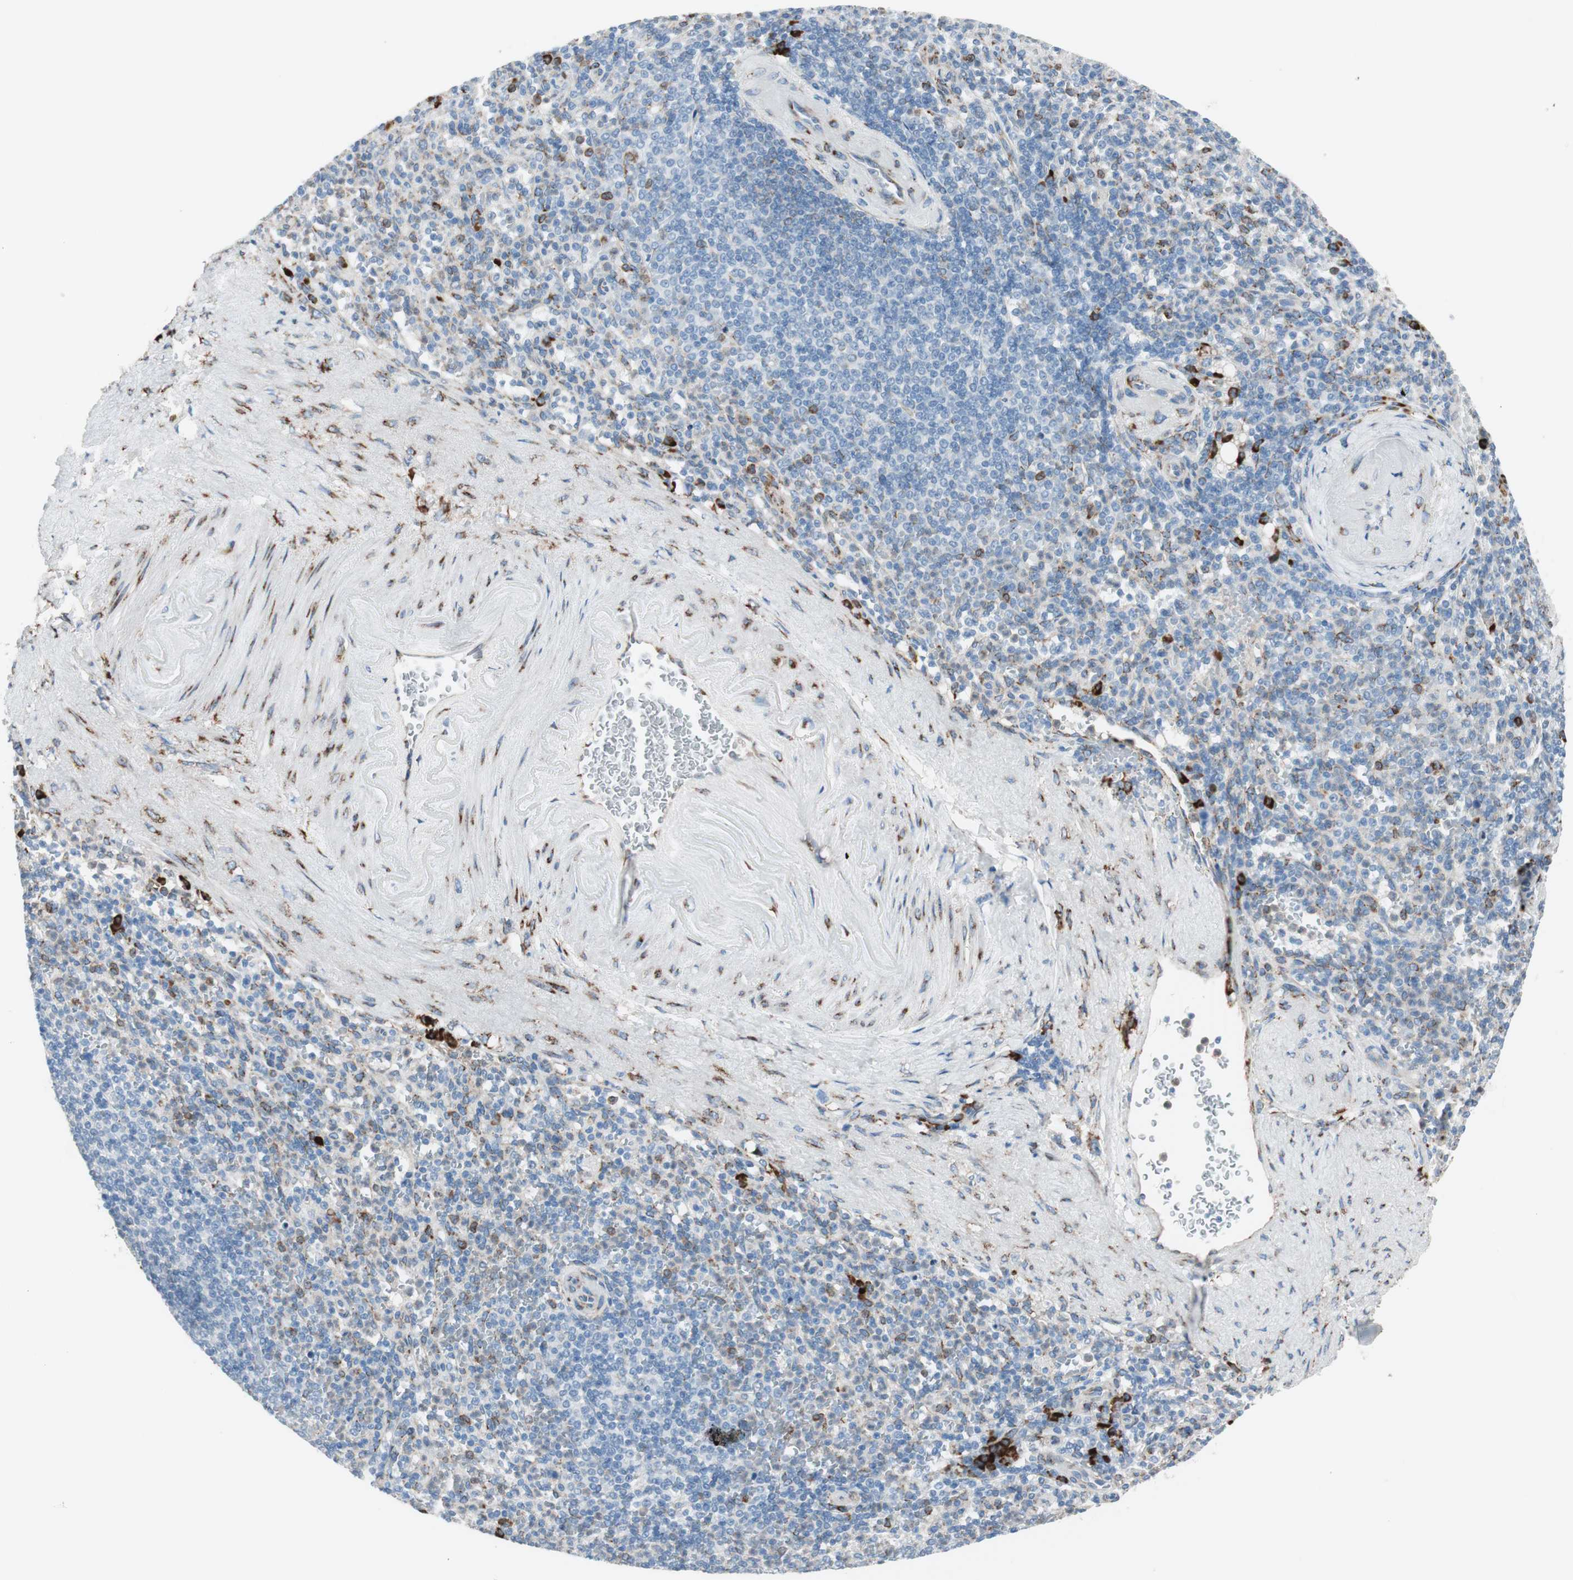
{"staining": {"intensity": "strong", "quantity": "<25%", "location": "cytoplasmic/membranous"}, "tissue": "spleen", "cell_type": "Cells in red pulp", "image_type": "normal", "snomed": [{"axis": "morphology", "description": "Normal tissue, NOS"}, {"axis": "topography", "description": "Spleen"}], "caption": "Spleen stained for a protein (brown) demonstrates strong cytoplasmic/membranous positive positivity in about <25% of cells in red pulp.", "gene": "P4HTM", "patient": {"sex": "female", "age": 74}}